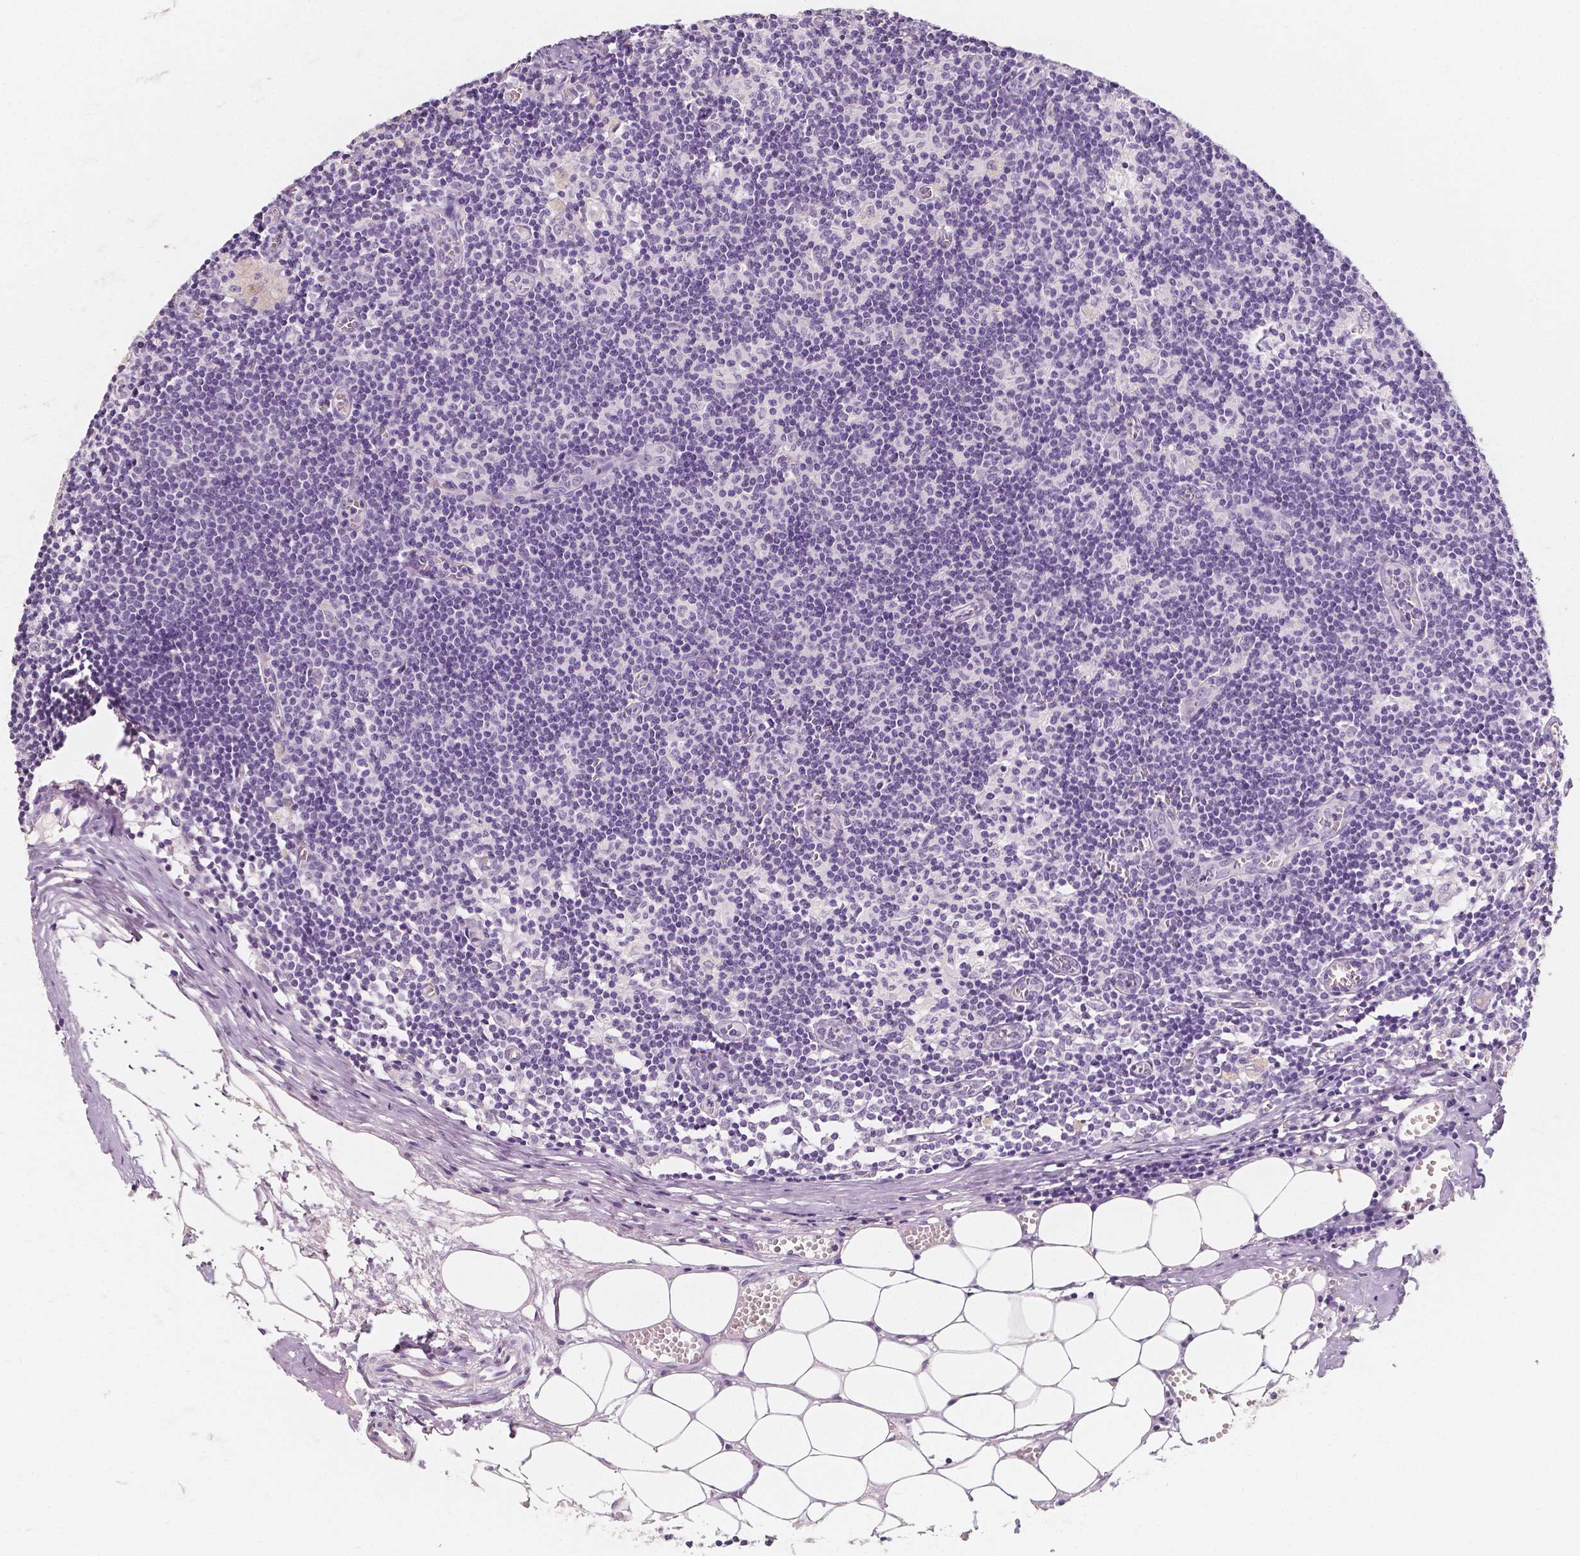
{"staining": {"intensity": "negative", "quantity": "none", "location": "none"}, "tissue": "lymph node", "cell_type": "Germinal center cells", "image_type": "normal", "snomed": [{"axis": "morphology", "description": "Normal tissue, NOS"}, {"axis": "topography", "description": "Lymph node"}], "caption": "Immunohistochemistry histopathology image of benign lymph node: human lymph node stained with DAB (3,3'-diaminobenzidine) displays no significant protein positivity in germinal center cells.", "gene": "NECAB2", "patient": {"sex": "female", "age": 52}}